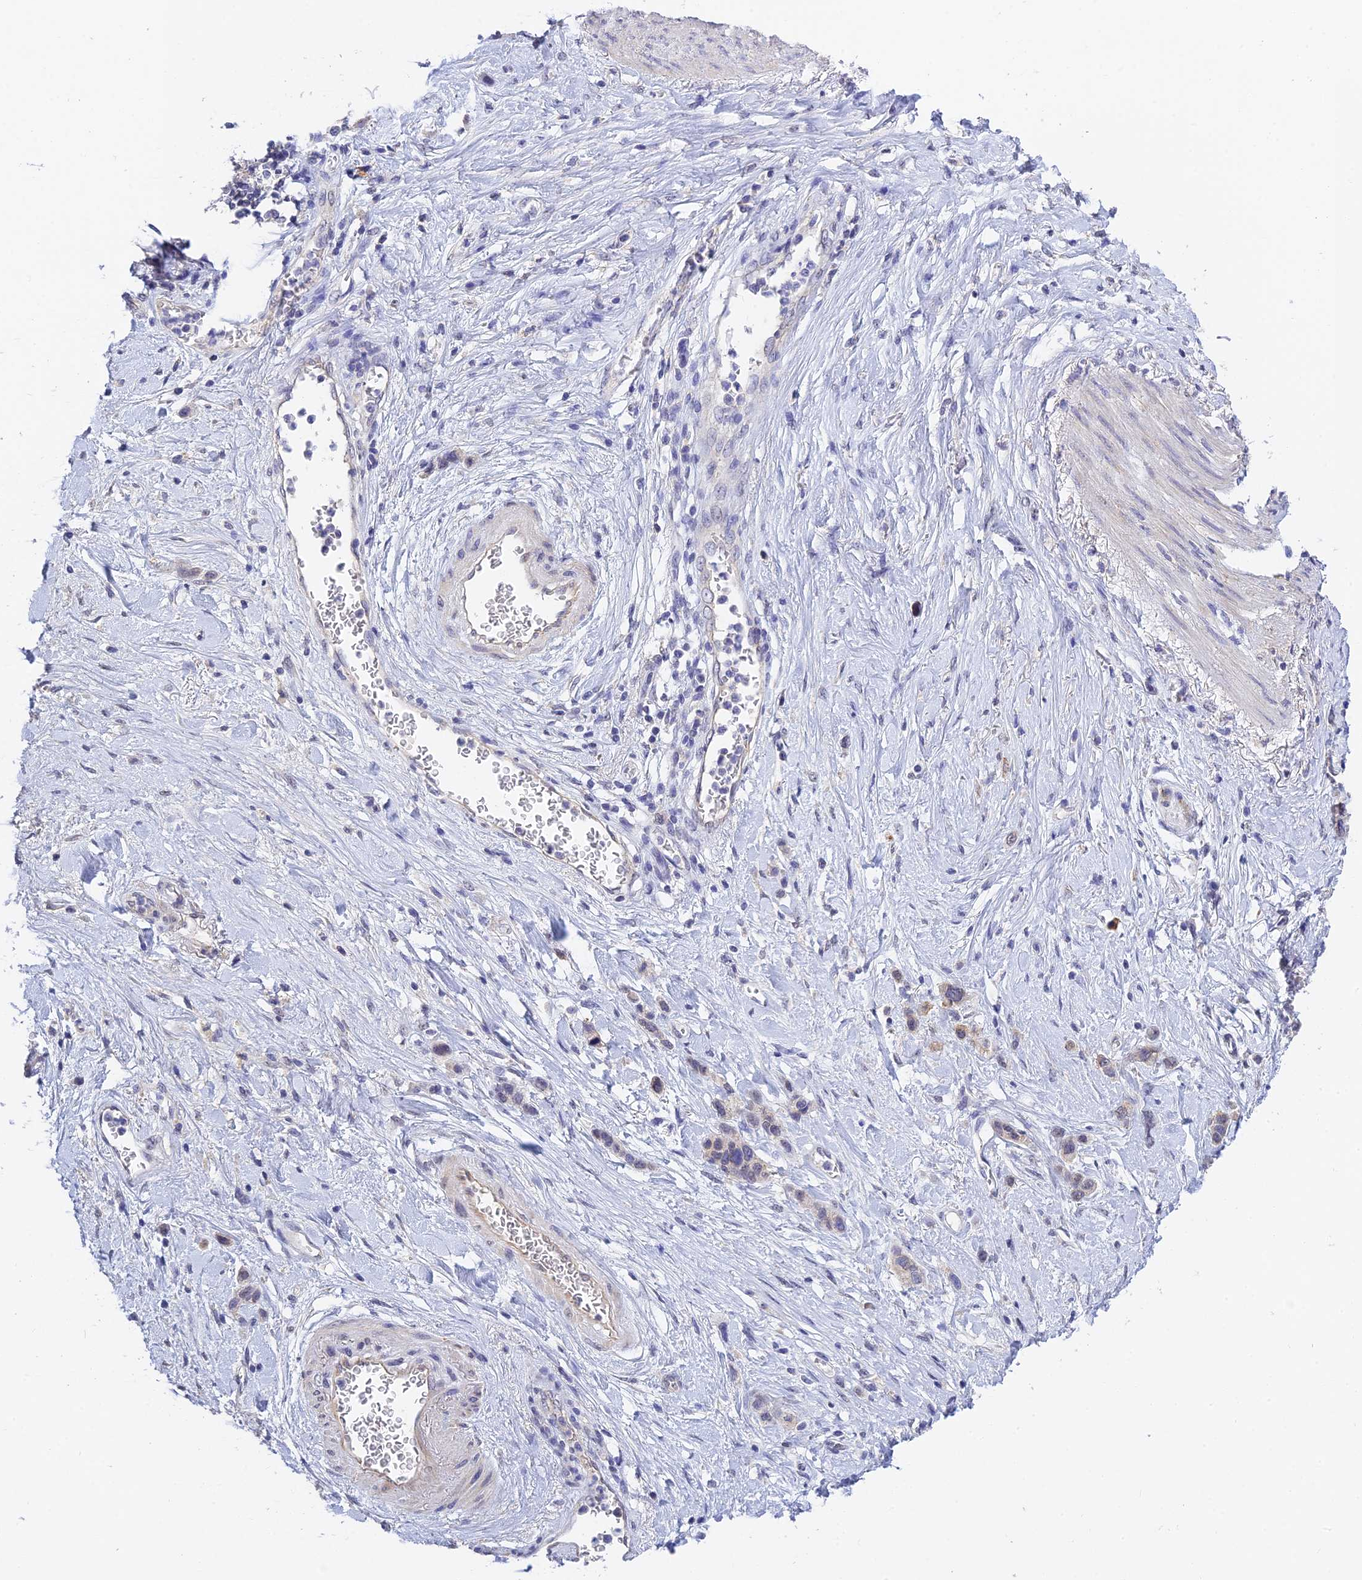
{"staining": {"intensity": "negative", "quantity": "none", "location": "none"}, "tissue": "stomach cancer", "cell_type": "Tumor cells", "image_type": "cancer", "snomed": [{"axis": "morphology", "description": "Adenocarcinoma, NOS"}, {"axis": "morphology", "description": "Adenocarcinoma, High grade"}, {"axis": "topography", "description": "Stomach, upper"}, {"axis": "topography", "description": "Stomach, lower"}], "caption": "Tumor cells are negative for brown protein staining in stomach cancer. (Stains: DAB (3,3'-diaminobenzidine) IHC with hematoxylin counter stain, Microscopy: brightfield microscopy at high magnification).", "gene": "HOXB1", "patient": {"sex": "female", "age": 65}}